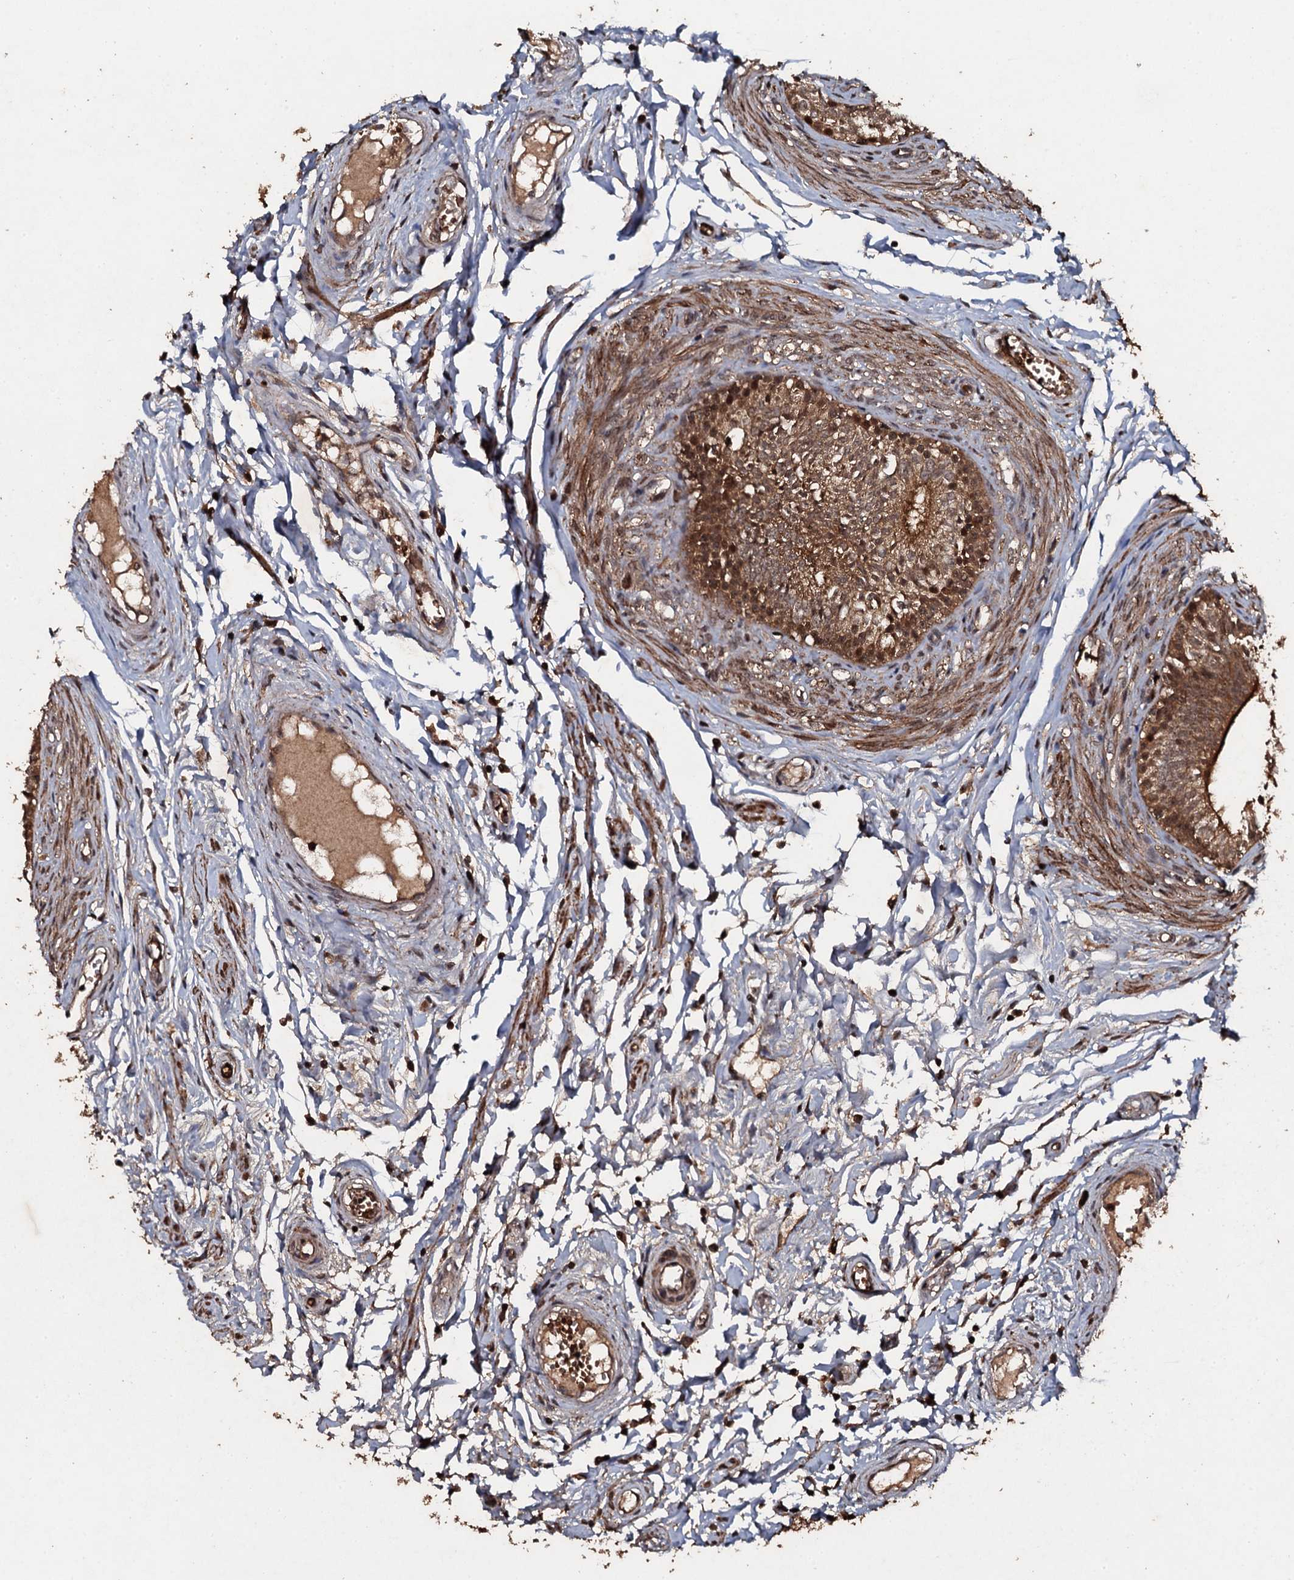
{"staining": {"intensity": "strong", "quantity": ">75%", "location": "cytoplasmic/membranous"}, "tissue": "epididymis", "cell_type": "Glandular cells", "image_type": "normal", "snomed": [{"axis": "morphology", "description": "Normal tissue, NOS"}, {"axis": "topography", "description": "Epididymis, spermatic cord, NOS"}], "caption": "Immunohistochemistry (DAB) staining of benign human epididymis exhibits strong cytoplasmic/membranous protein staining in approximately >75% of glandular cells.", "gene": "ADGRG3", "patient": {"sex": "male", "age": 22}}